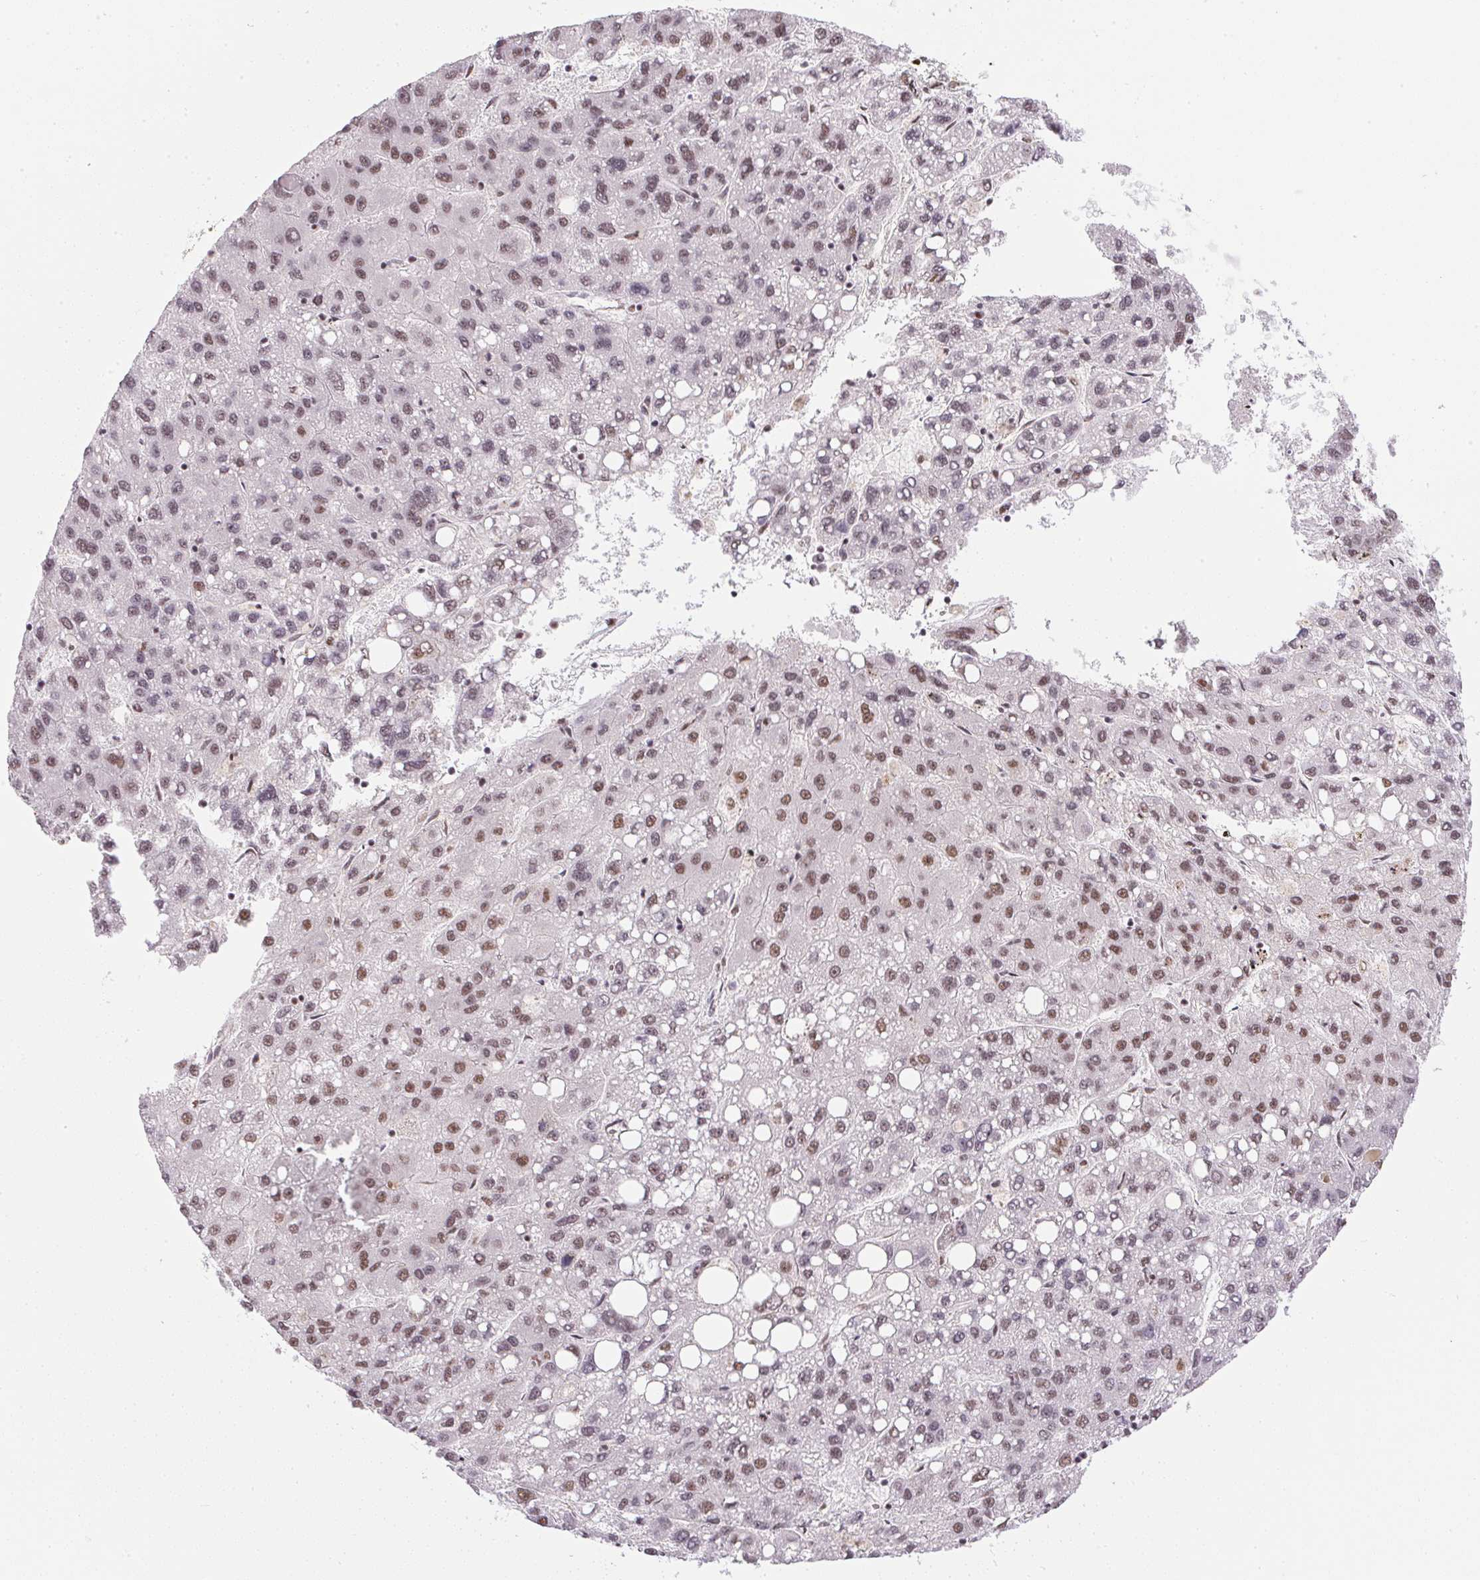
{"staining": {"intensity": "moderate", "quantity": ">75%", "location": "nuclear"}, "tissue": "liver cancer", "cell_type": "Tumor cells", "image_type": "cancer", "snomed": [{"axis": "morphology", "description": "Carcinoma, Hepatocellular, NOS"}, {"axis": "topography", "description": "Liver"}], "caption": "Immunohistochemical staining of human liver hepatocellular carcinoma demonstrates moderate nuclear protein expression in about >75% of tumor cells.", "gene": "SRSF7", "patient": {"sex": "female", "age": 82}}